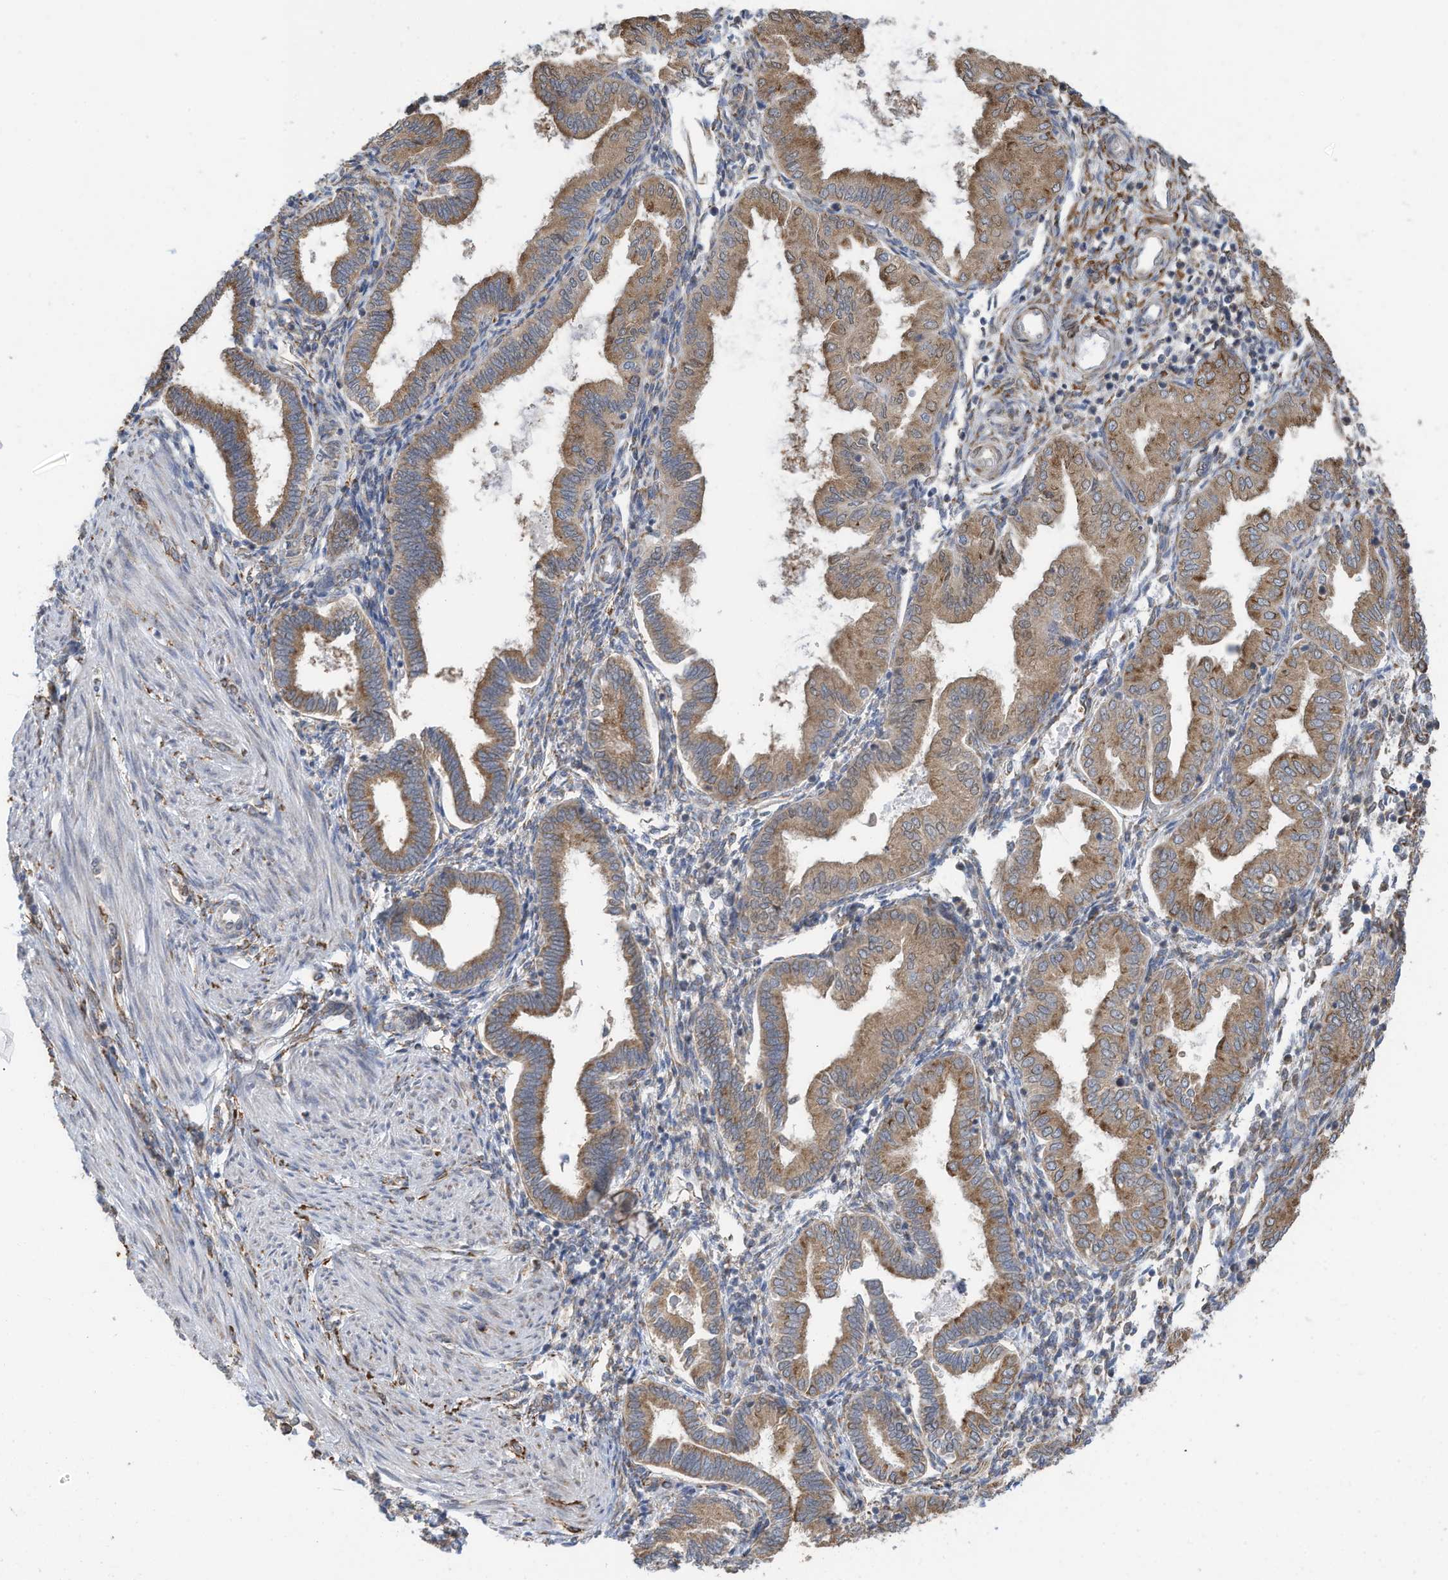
{"staining": {"intensity": "strong", "quantity": "25%-75%", "location": "cytoplasmic/membranous"}, "tissue": "endometrium", "cell_type": "Cells in endometrial stroma", "image_type": "normal", "snomed": [{"axis": "morphology", "description": "Normal tissue, NOS"}, {"axis": "topography", "description": "Endometrium"}], "caption": "A brown stain highlights strong cytoplasmic/membranous expression of a protein in cells in endometrial stroma of normal human endometrium.", "gene": "ZBTB45", "patient": {"sex": "female", "age": 53}}